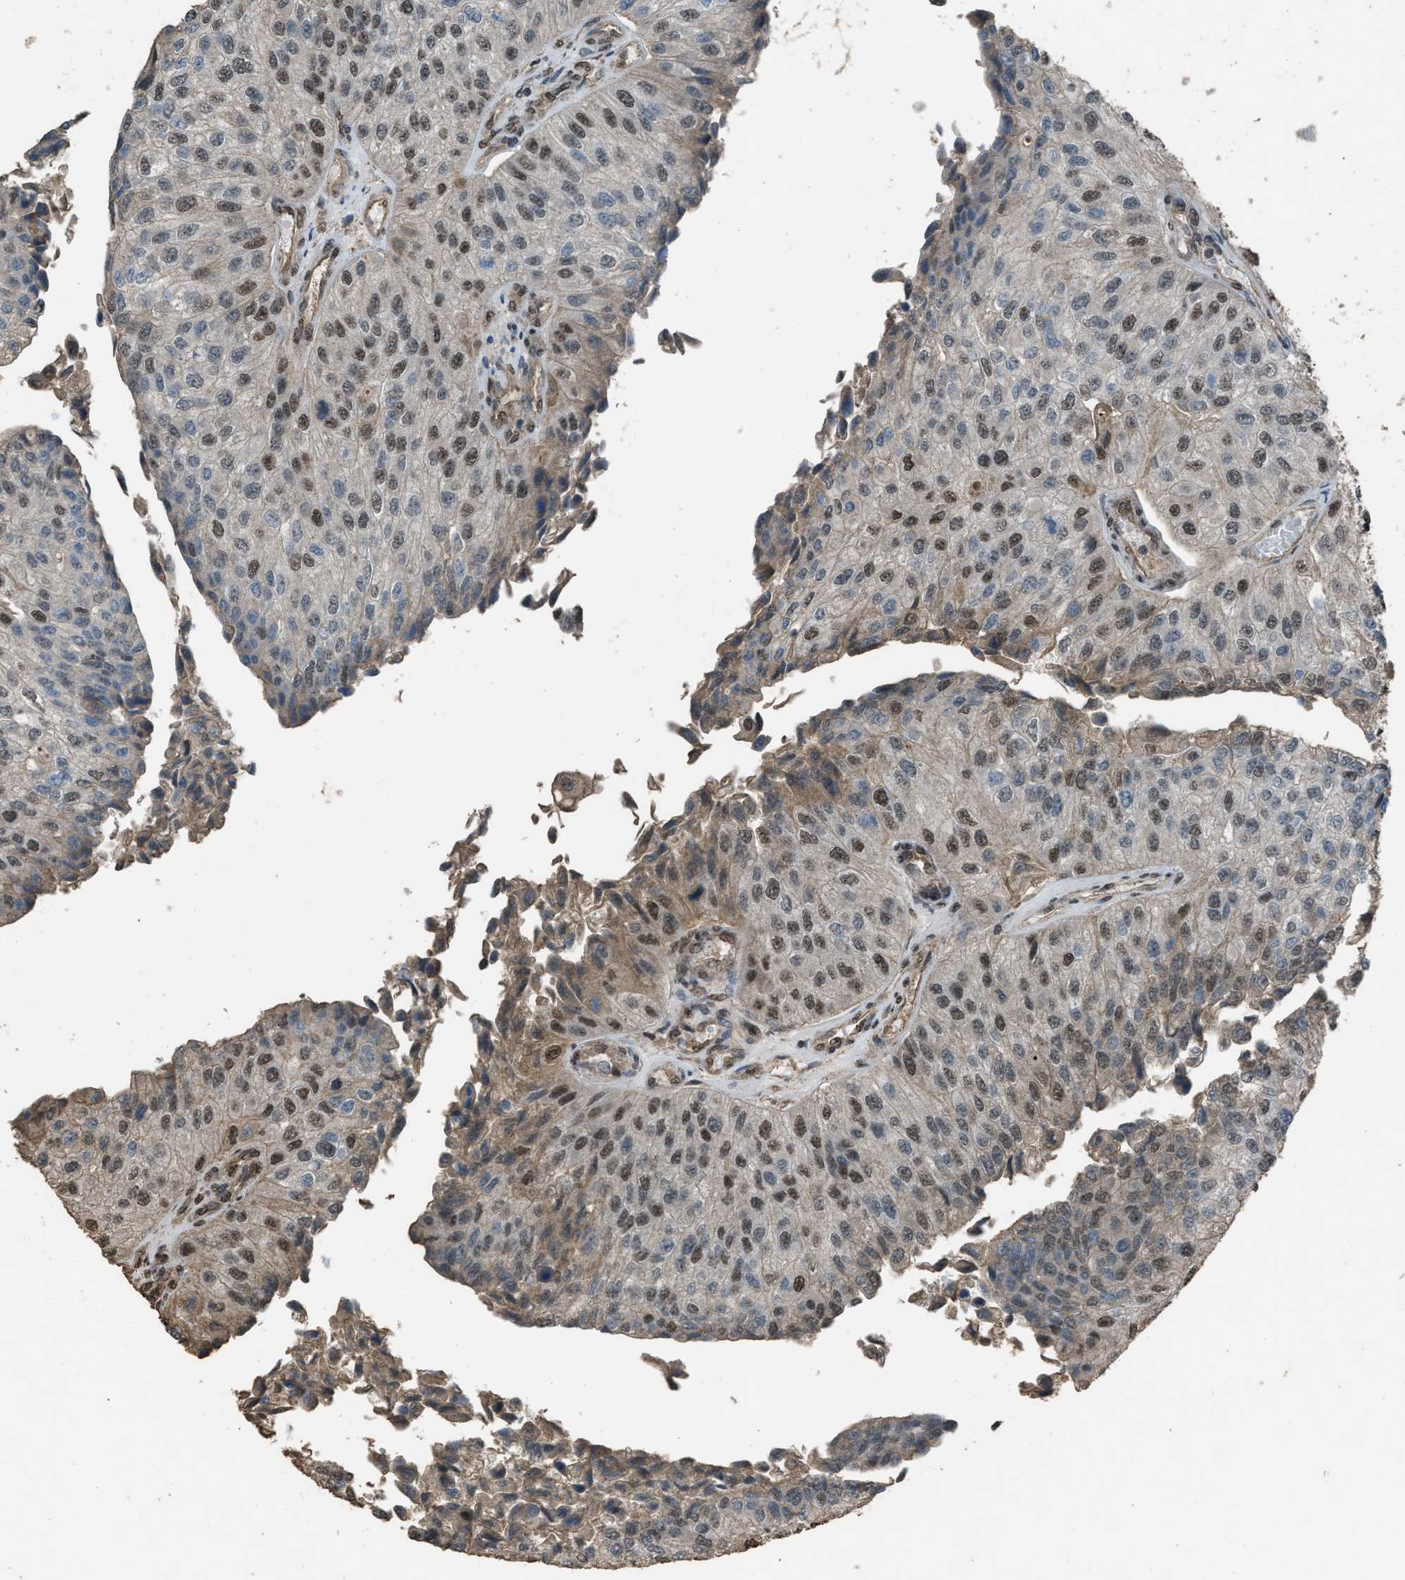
{"staining": {"intensity": "moderate", "quantity": ">75%", "location": "nuclear"}, "tissue": "urothelial cancer", "cell_type": "Tumor cells", "image_type": "cancer", "snomed": [{"axis": "morphology", "description": "Urothelial carcinoma, High grade"}, {"axis": "topography", "description": "Kidney"}, {"axis": "topography", "description": "Urinary bladder"}], "caption": "Immunohistochemistry (IHC) staining of urothelial cancer, which reveals medium levels of moderate nuclear expression in approximately >75% of tumor cells indicating moderate nuclear protein expression. The staining was performed using DAB (3,3'-diaminobenzidine) (brown) for protein detection and nuclei were counterstained in hematoxylin (blue).", "gene": "SERTAD2", "patient": {"sex": "male", "age": 77}}